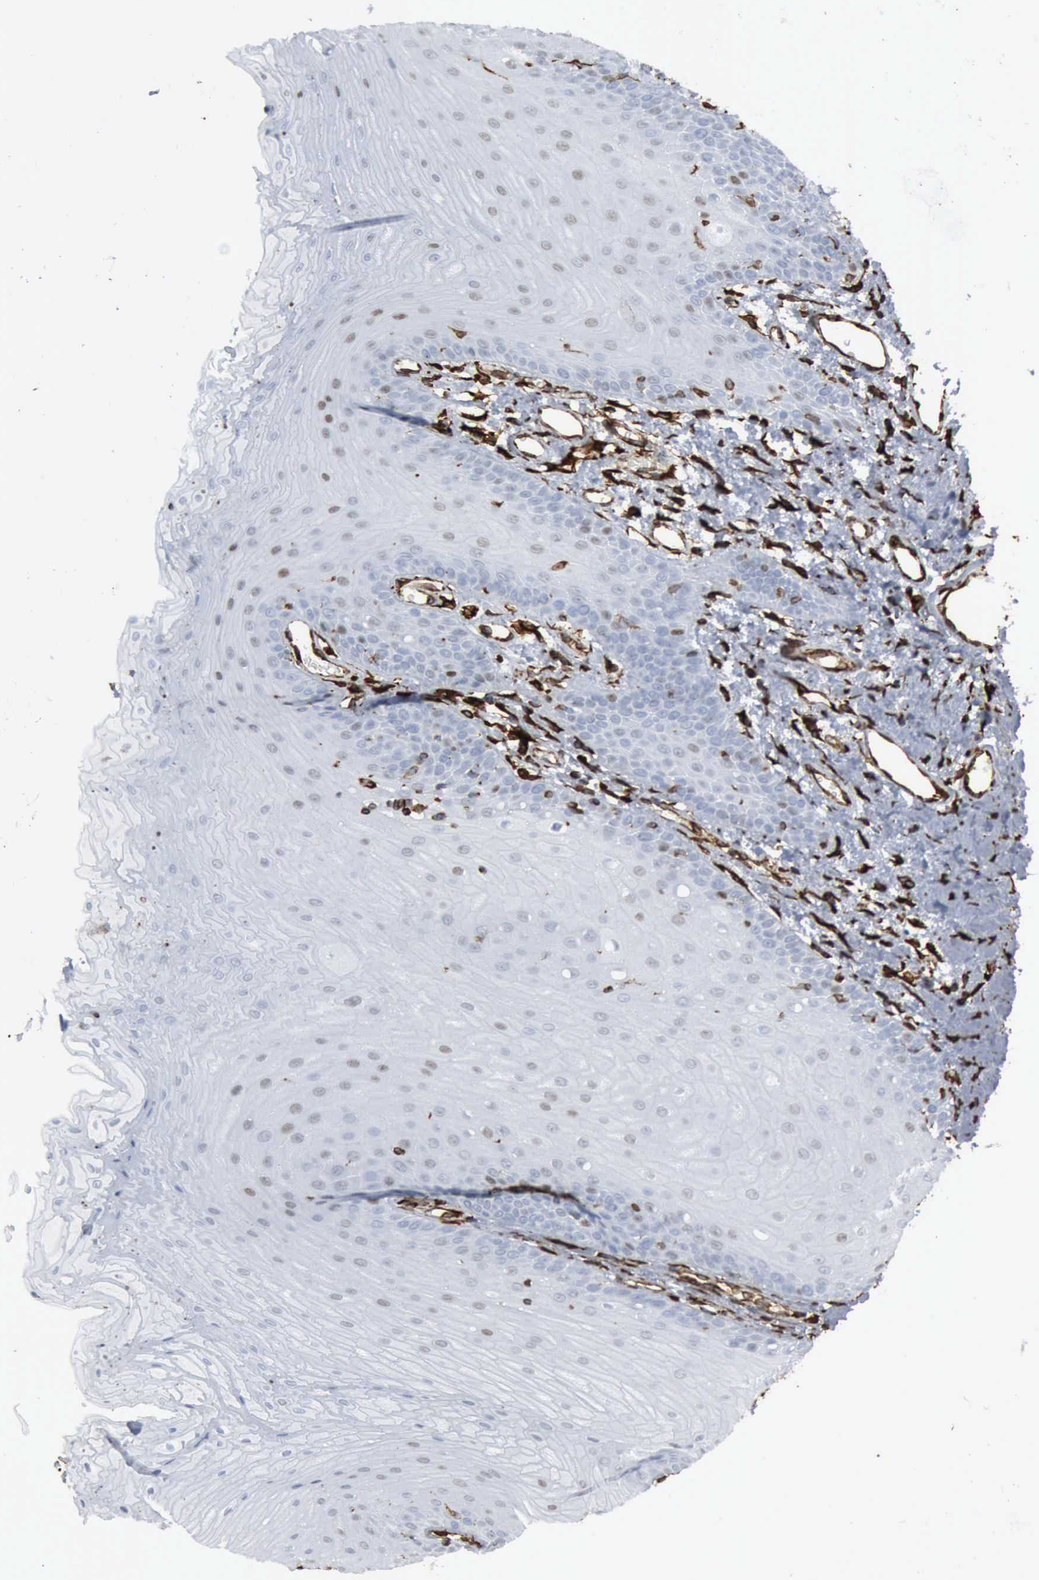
{"staining": {"intensity": "weak", "quantity": "<25%", "location": "nuclear"}, "tissue": "oral mucosa", "cell_type": "Squamous epithelial cells", "image_type": "normal", "snomed": [{"axis": "morphology", "description": "Normal tissue, NOS"}, {"axis": "topography", "description": "Oral tissue"}], "caption": "Immunohistochemistry of benign oral mucosa exhibits no expression in squamous epithelial cells. (IHC, brightfield microscopy, high magnification).", "gene": "CCNE1", "patient": {"sex": "male", "age": 52}}